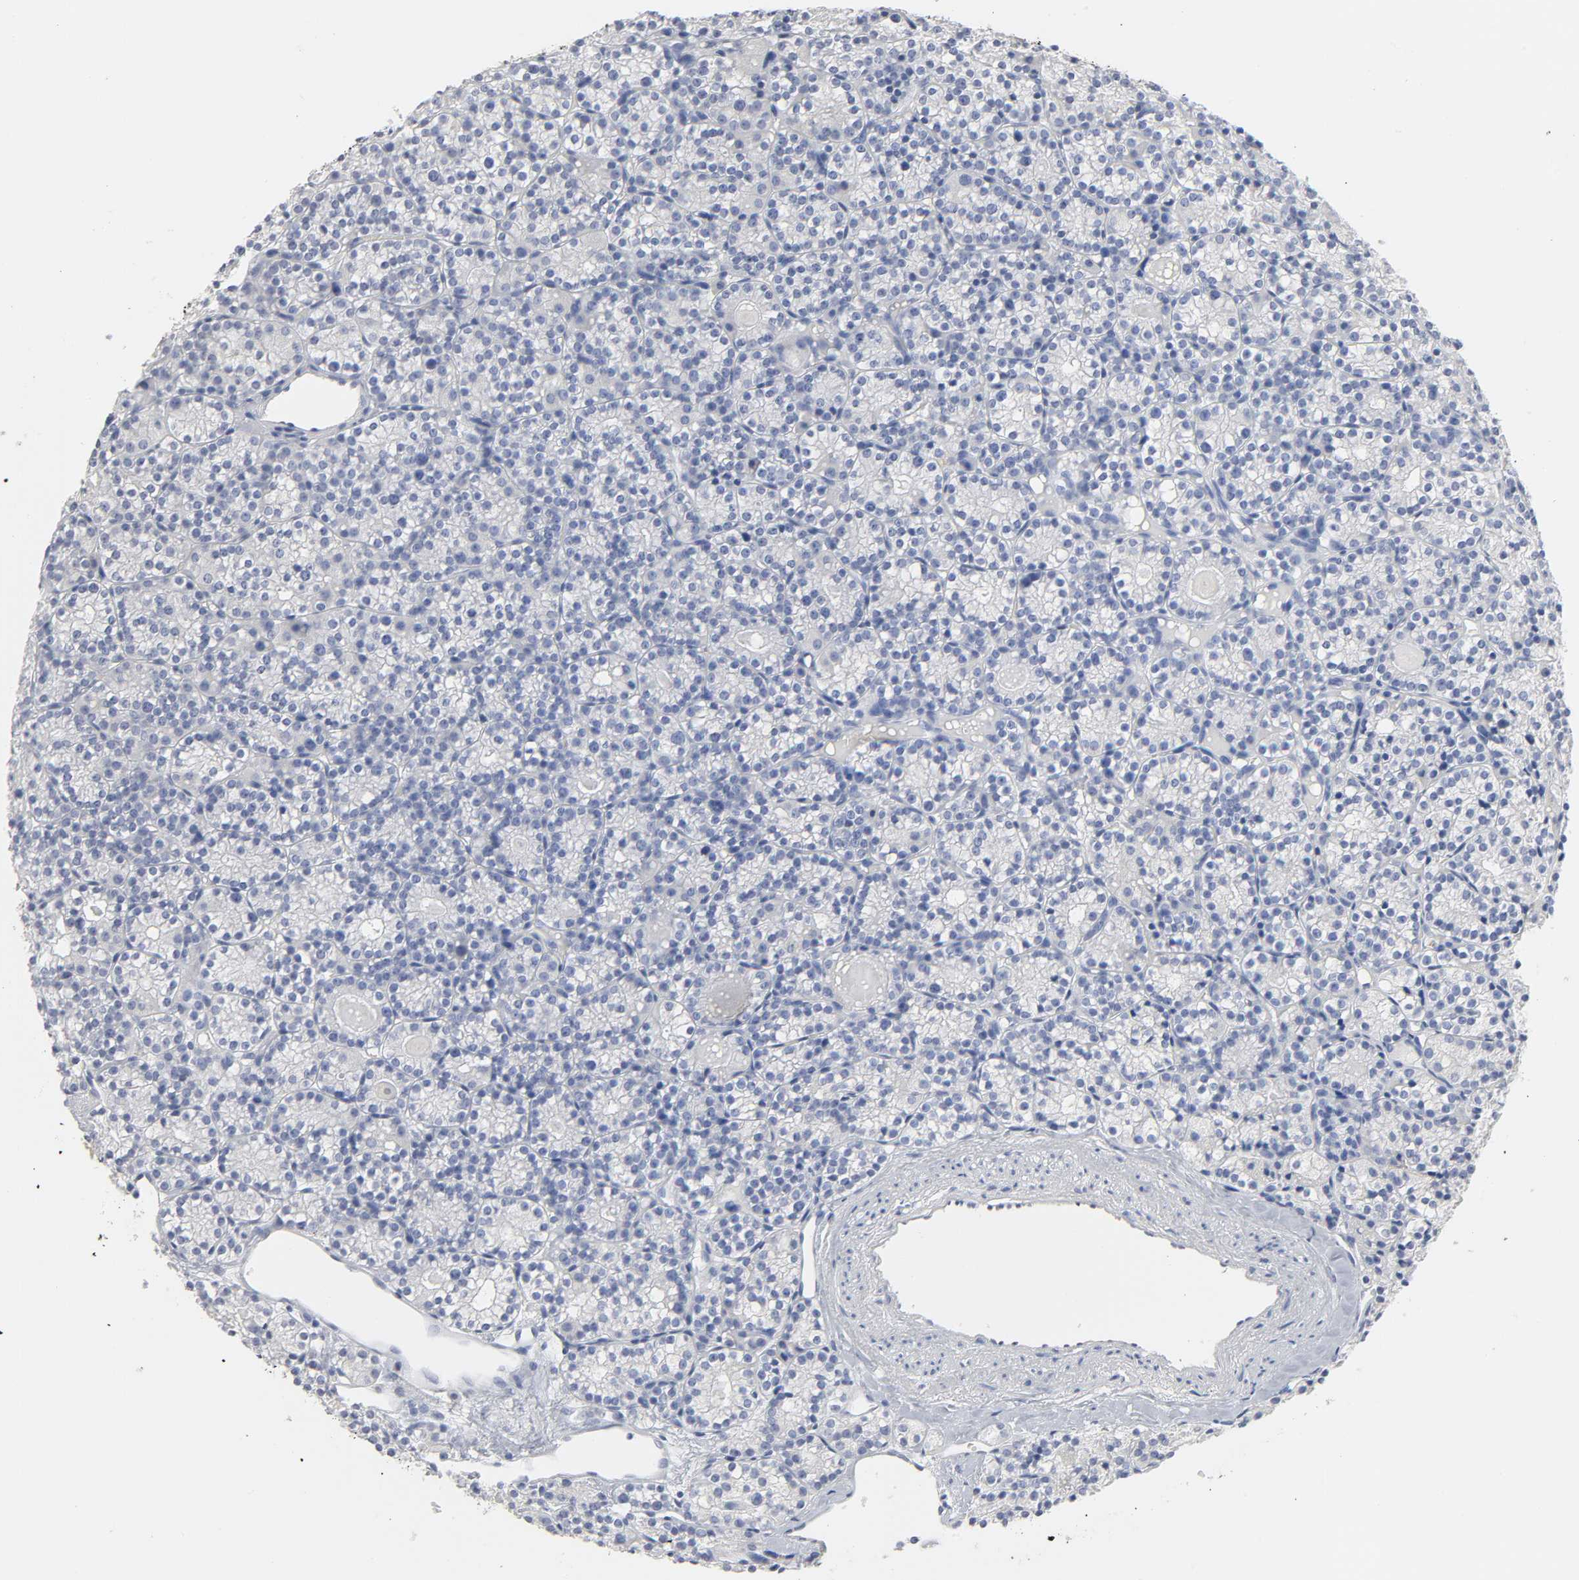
{"staining": {"intensity": "negative", "quantity": "none", "location": "none"}, "tissue": "parathyroid gland", "cell_type": "Glandular cells", "image_type": "normal", "snomed": [{"axis": "morphology", "description": "Normal tissue, NOS"}, {"axis": "topography", "description": "Parathyroid gland"}], "caption": "The micrograph demonstrates no significant positivity in glandular cells of parathyroid gland.", "gene": "ACP3", "patient": {"sex": "female", "age": 64}}